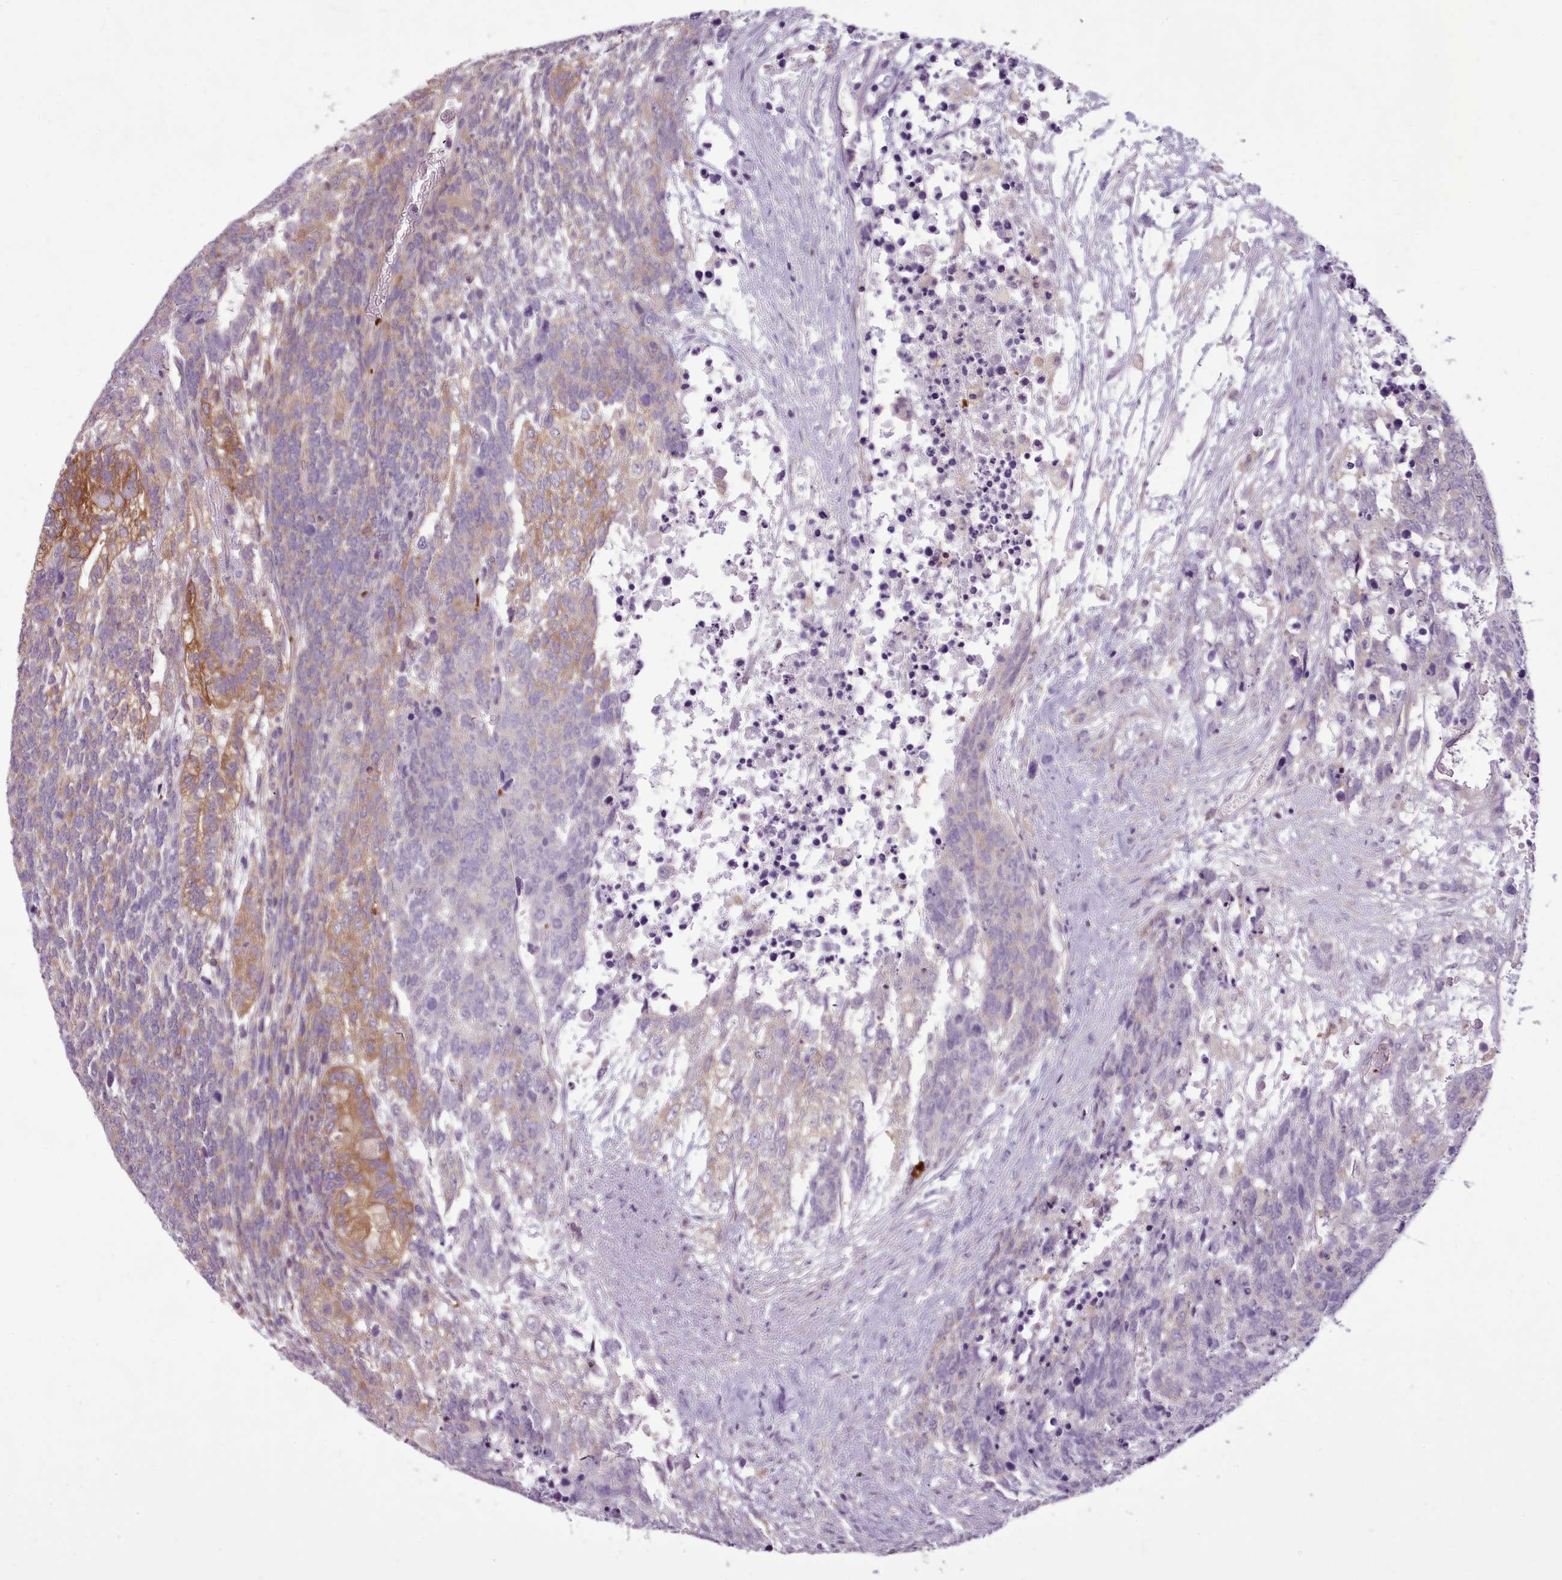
{"staining": {"intensity": "moderate", "quantity": "25%-75%", "location": "cytoplasmic/membranous"}, "tissue": "testis cancer", "cell_type": "Tumor cells", "image_type": "cancer", "snomed": [{"axis": "morphology", "description": "Carcinoma, Embryonal, NOS"}, {"axis": "topography", "description": "Testis"}], "caption": "A medium amount of moderate cytoplasmic/membranous expression is present in approximately 25%-75% of tumor cells in testis embryonal carcinoma tissue.", "gene": "NDST2", "patient": {"sex": "male", "age": 23}}